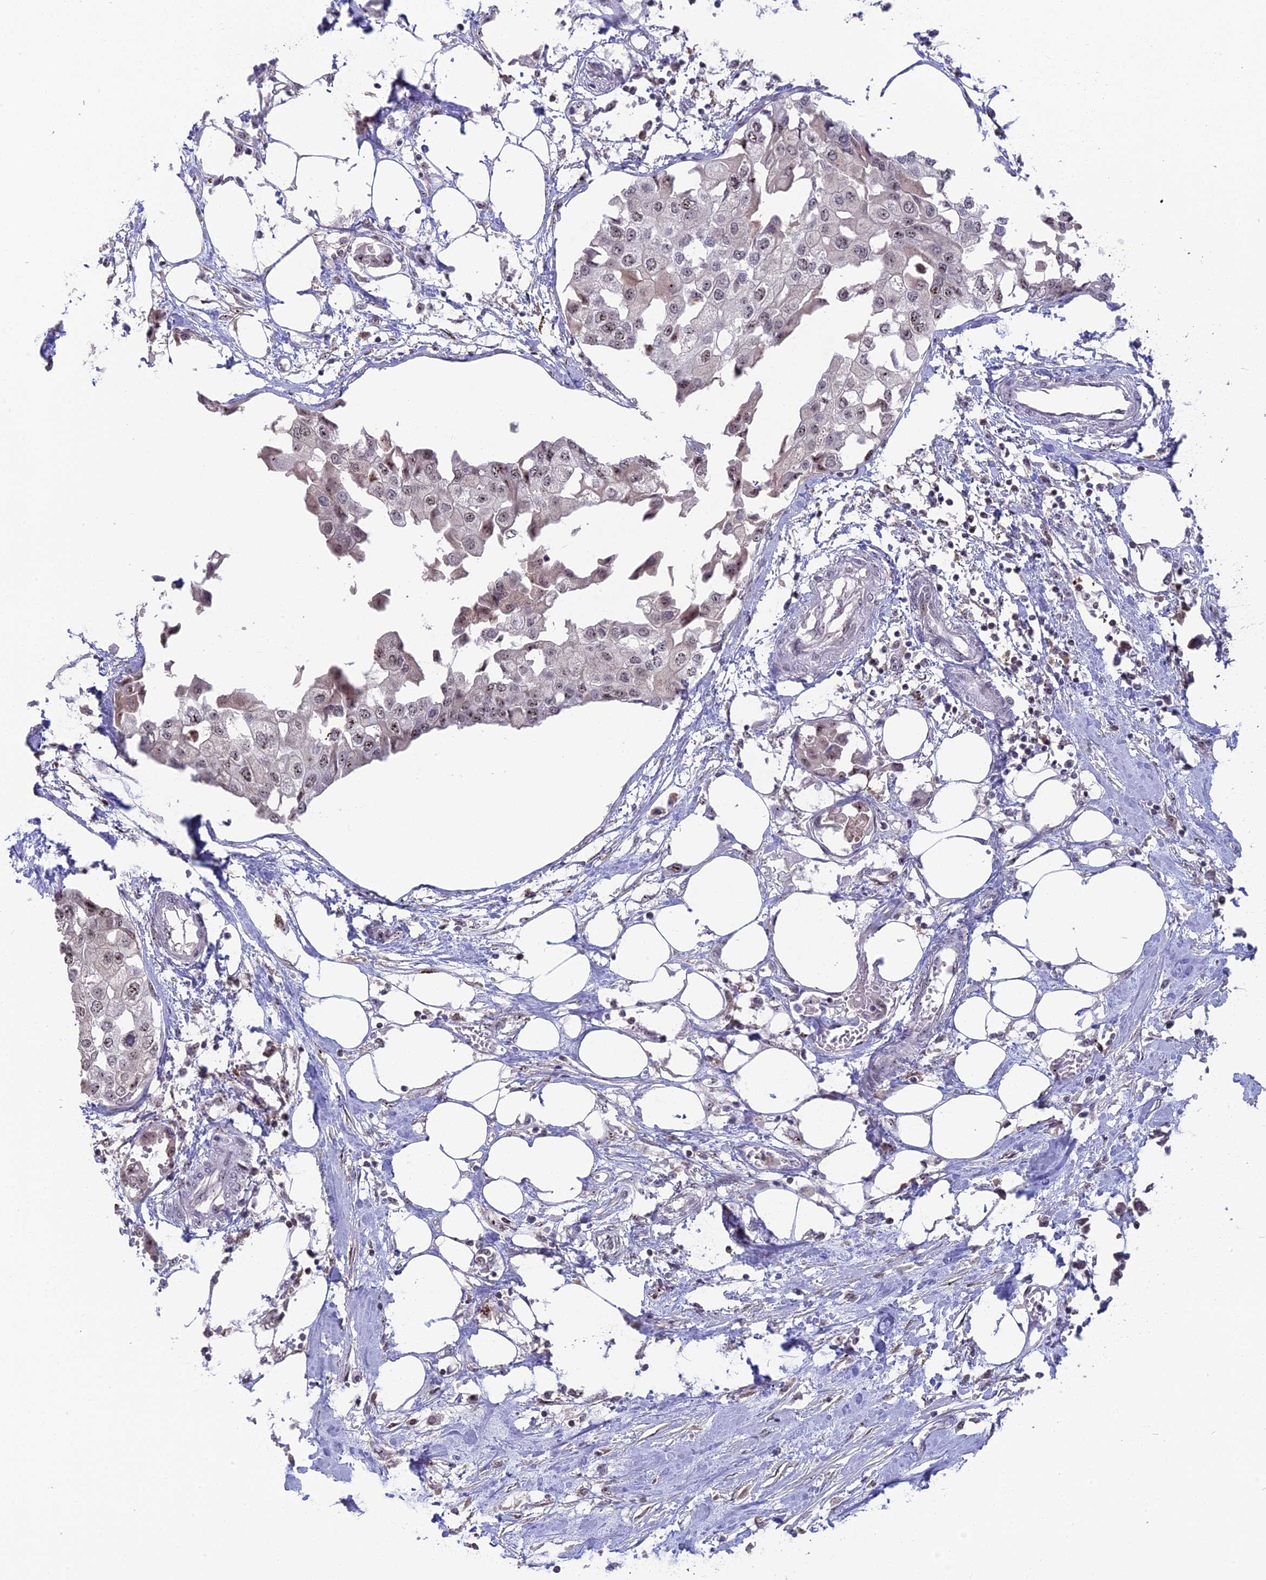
{"staining": {"intensity": "moderate", "quantity": "<25%", "location": "nuclear"}, "tissue": "urothelial cancer", "cell_type": "Tumor cells", "image_type": "cancer", "snomed": [{"axis": "morphology", "description": "Urothelial carcinoma, High grade"}, {"axis": "topography", "description": "Urinary bladder"}], "caption": "The immunohistochemical stain labels moderate nuclear staining in tumor cells of high-grade urothelial carcinoma tissue.", "gene": "FAM131A", "patient": {"sex": "male", "age": 64}}